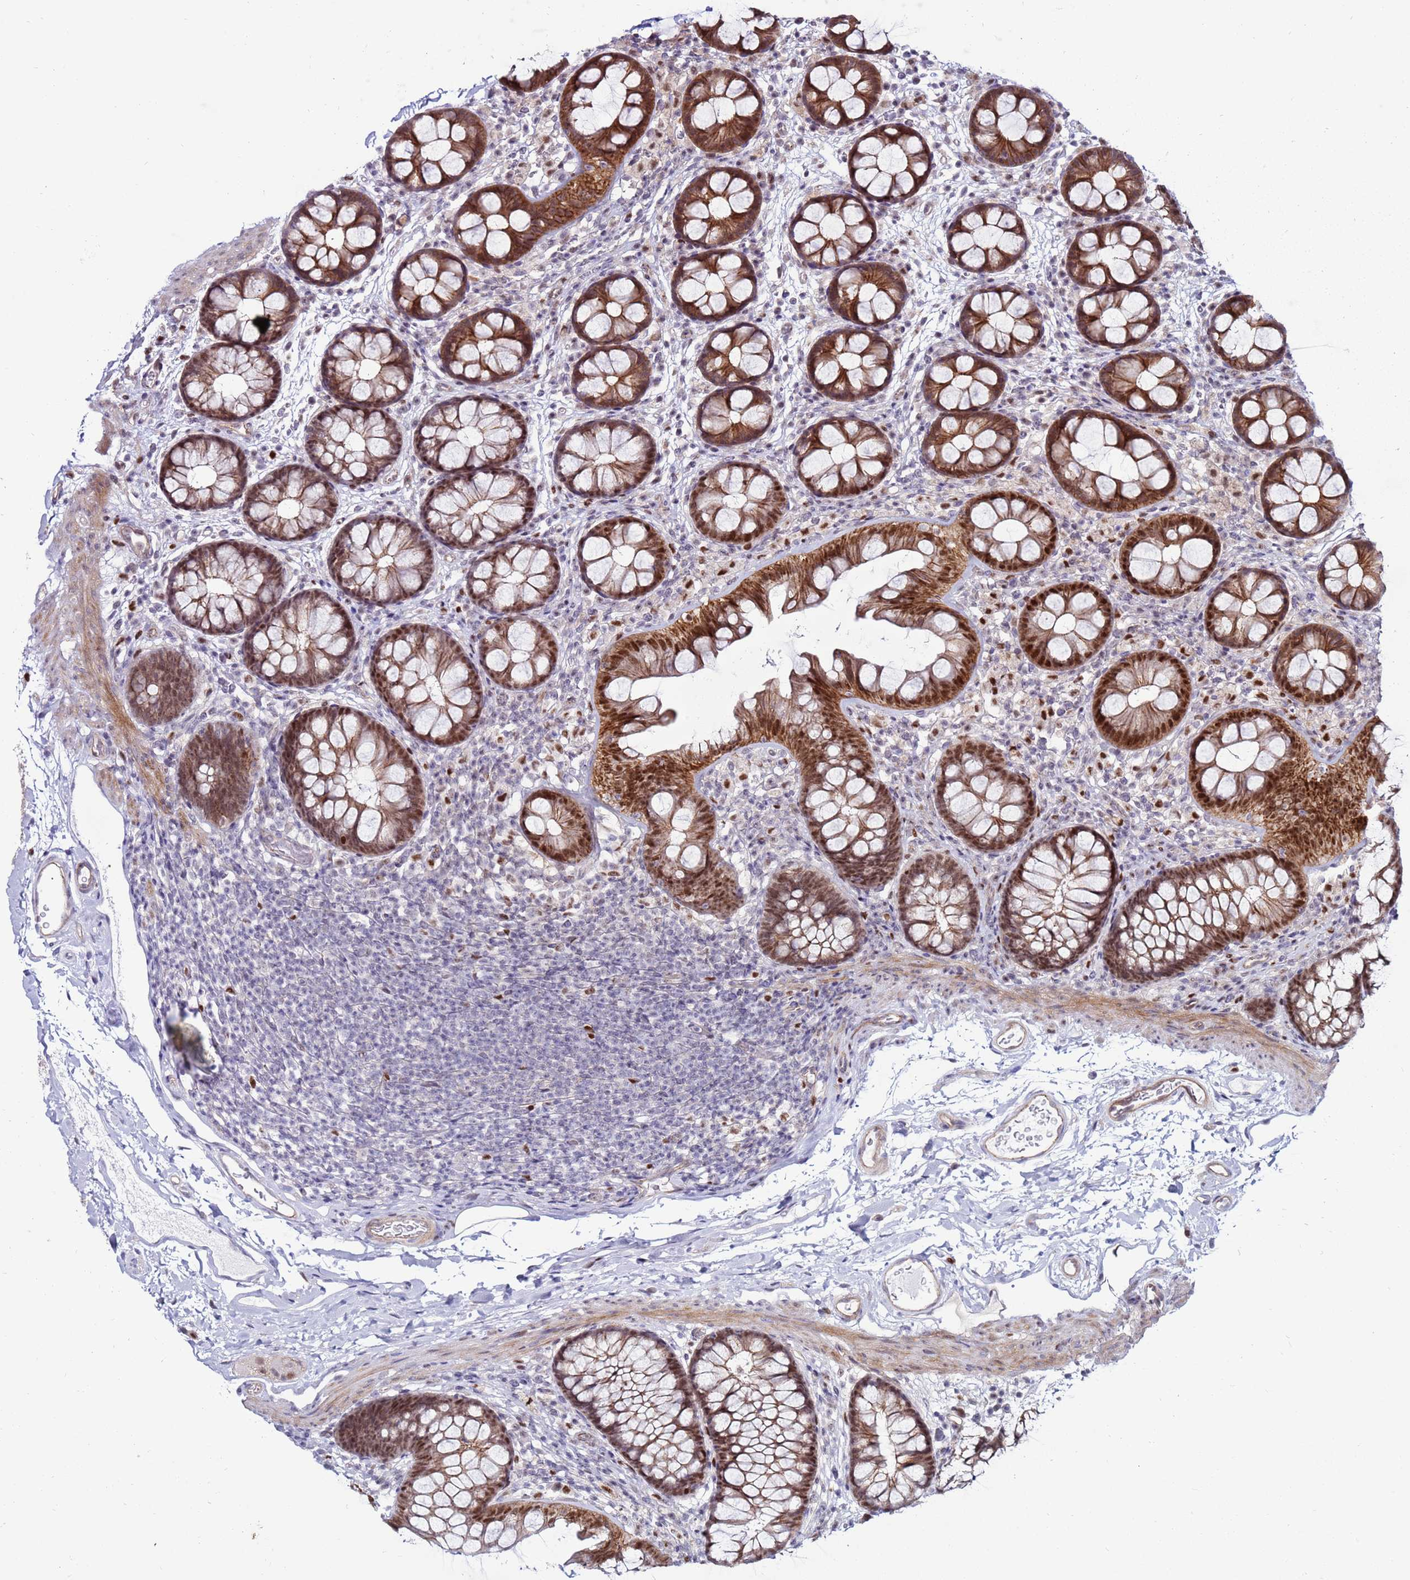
{"staining": {"intensity": "weak", "quantity": ">75%", "location": "cytoplasmic/membranous,nuclear"}, "tissue": "colon", "cell_type": "Endothelial cells", "image_type": "normal", "snomed": [{"axis": "morphology", "description": "Normal tissue, NOS"}, {"axis": "topography", "description": "Colon"}], "caption": "The histopathology image shows immunohistochemical staining of unremarkable colon. There is weak cytoplasmic/membranous,nuclear expression is identified in approximately >75% of endothelial cells.", "gene": "KPNA4", "patient": {"sex": "female", "age": 62}}